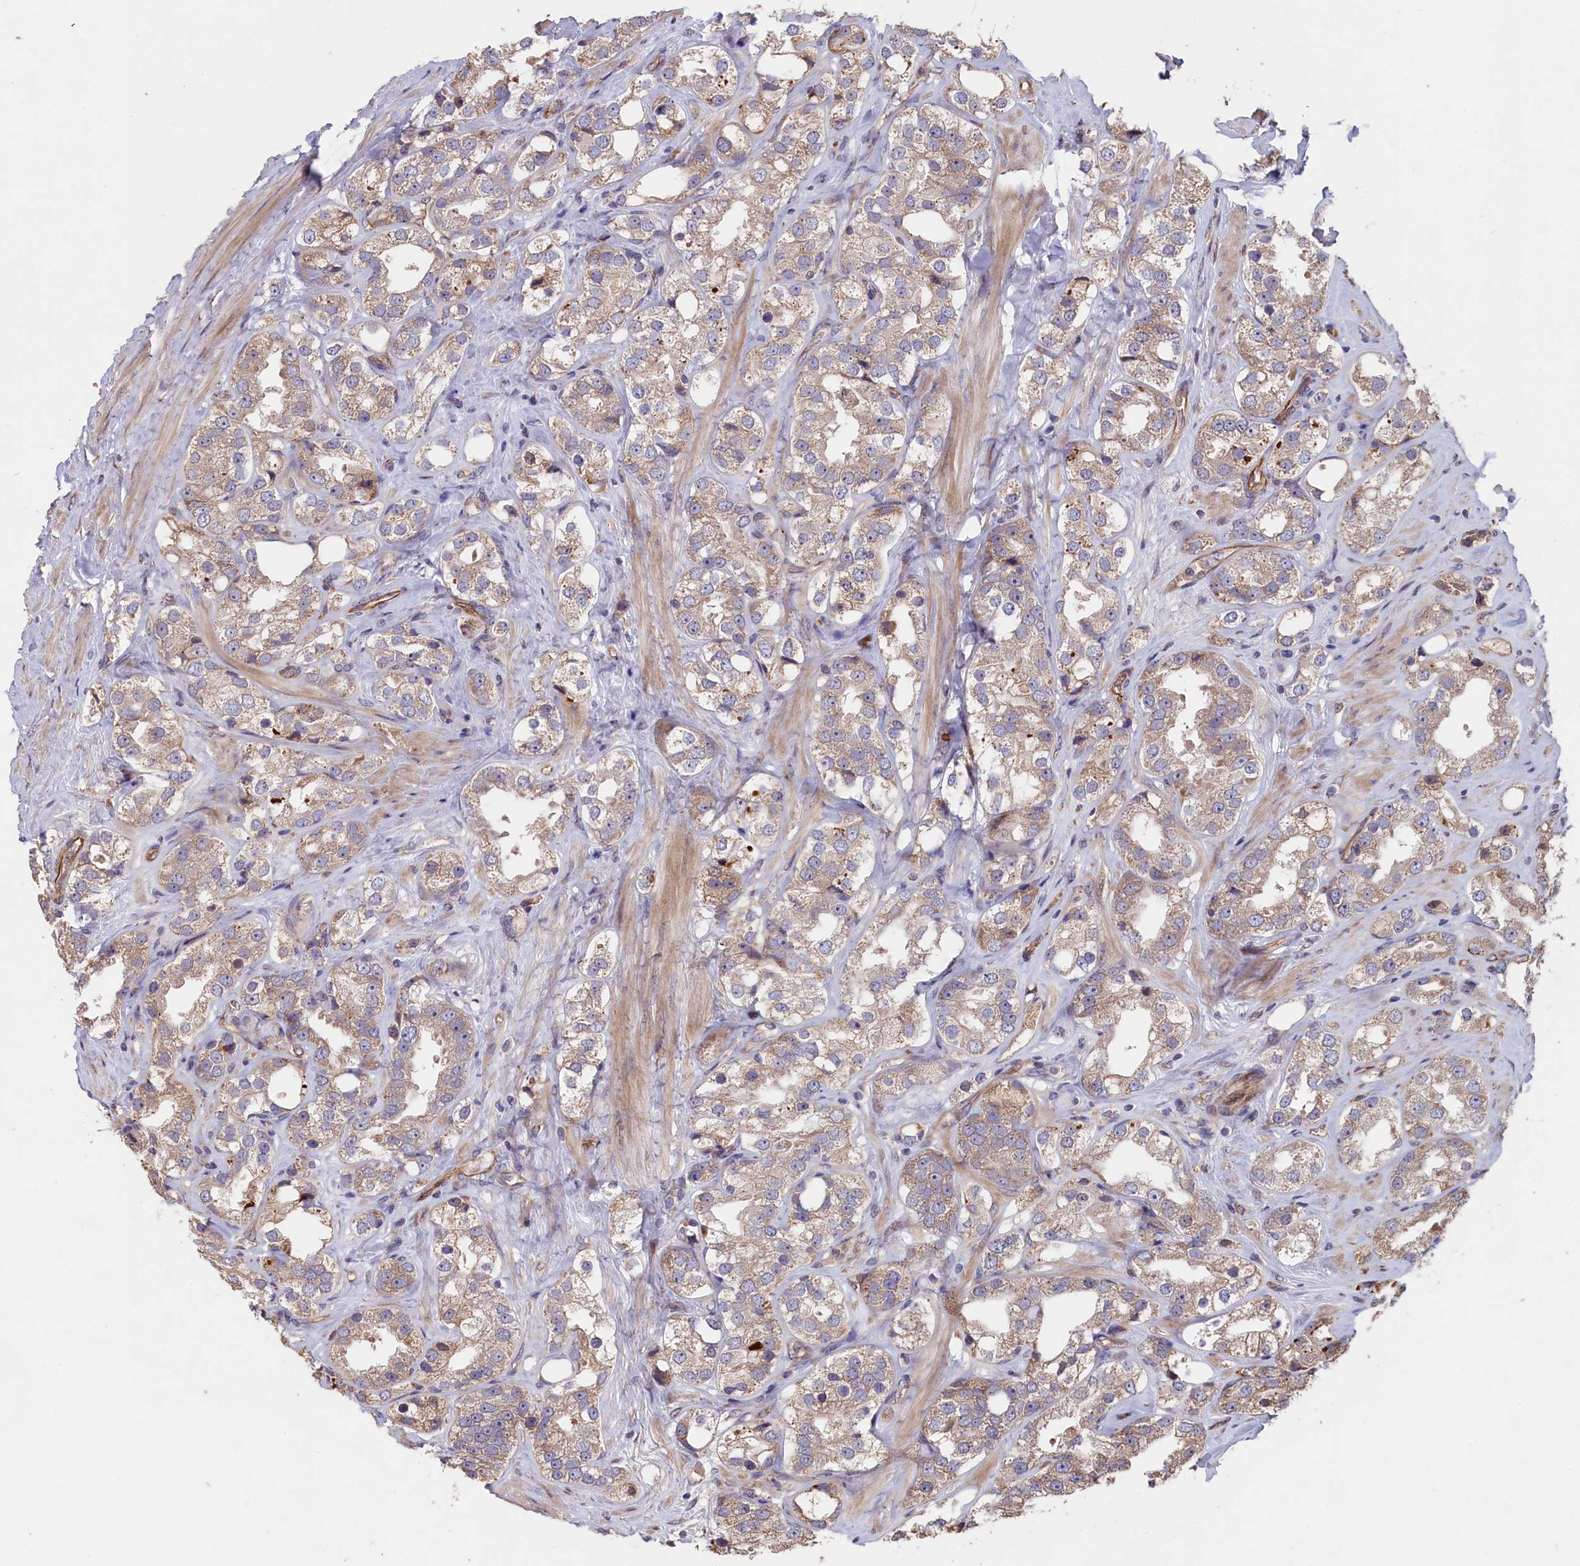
{"staining": {"intensity": "weak", "quantity": "25%-75%", "location": "cytoplasmic/membranous"}, "tissue": "prostate cancer", "cell_type": "Tumor cells", "image_type": "cancer", "snomed": [{"axis": "morphology", "description": "Adenocarcinoma, NOS"}, {"axis": "topography", "description": "Prostate"}], "caption": "Protein positivity by IHC demonstrates weak cytoplasmic/membranous positivity in about 25%-75% of tumor cells in prostate cancer. Using DAB (brown) and hematoxylin (blue) stains, captured at high magnification using brightfield microscopy.", "gene": "GREB1L", "patient": {"sex": "male", "age": 79}}